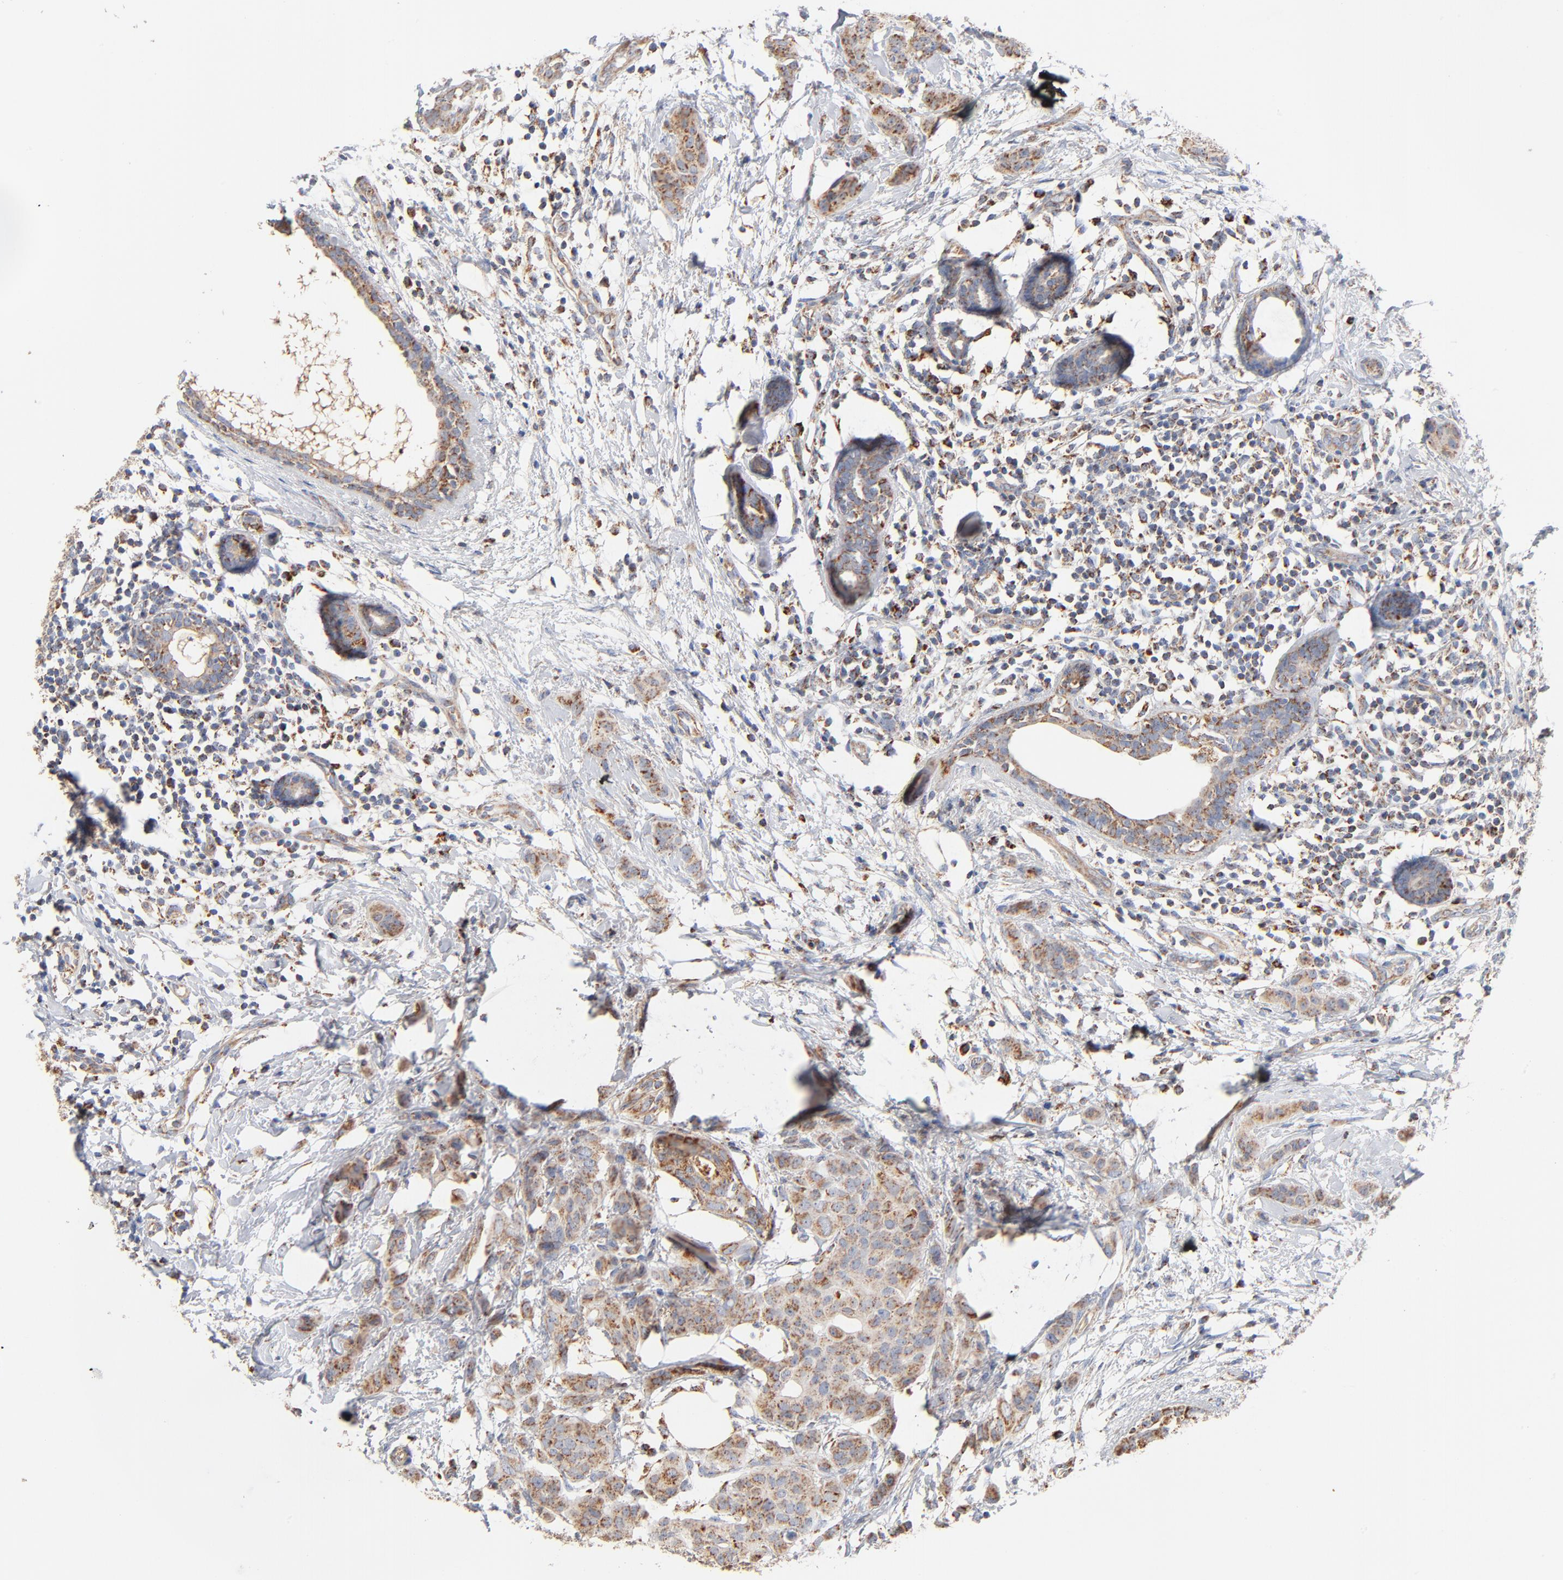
{"staining": {"intensity": "moderate", "quantity": ">75%", "location": "cytoplasmic/membranous"}, "tissue": "breast cancer", "cell_type": "Tumor cells", "image_type": "cancer", "snomed": [{"axis": "morphology", "description": "Duct carcinoma"}, {"axis": "topography", "description": "Breast"}], "caption": "Breast cancer stained with a brown dye demonstrates moderate cytoplasmic/membranous positive staining in about >75% of tumor cells.", "gene": "UQCRC1", "patient": {"sex": "female", "age": 40}}